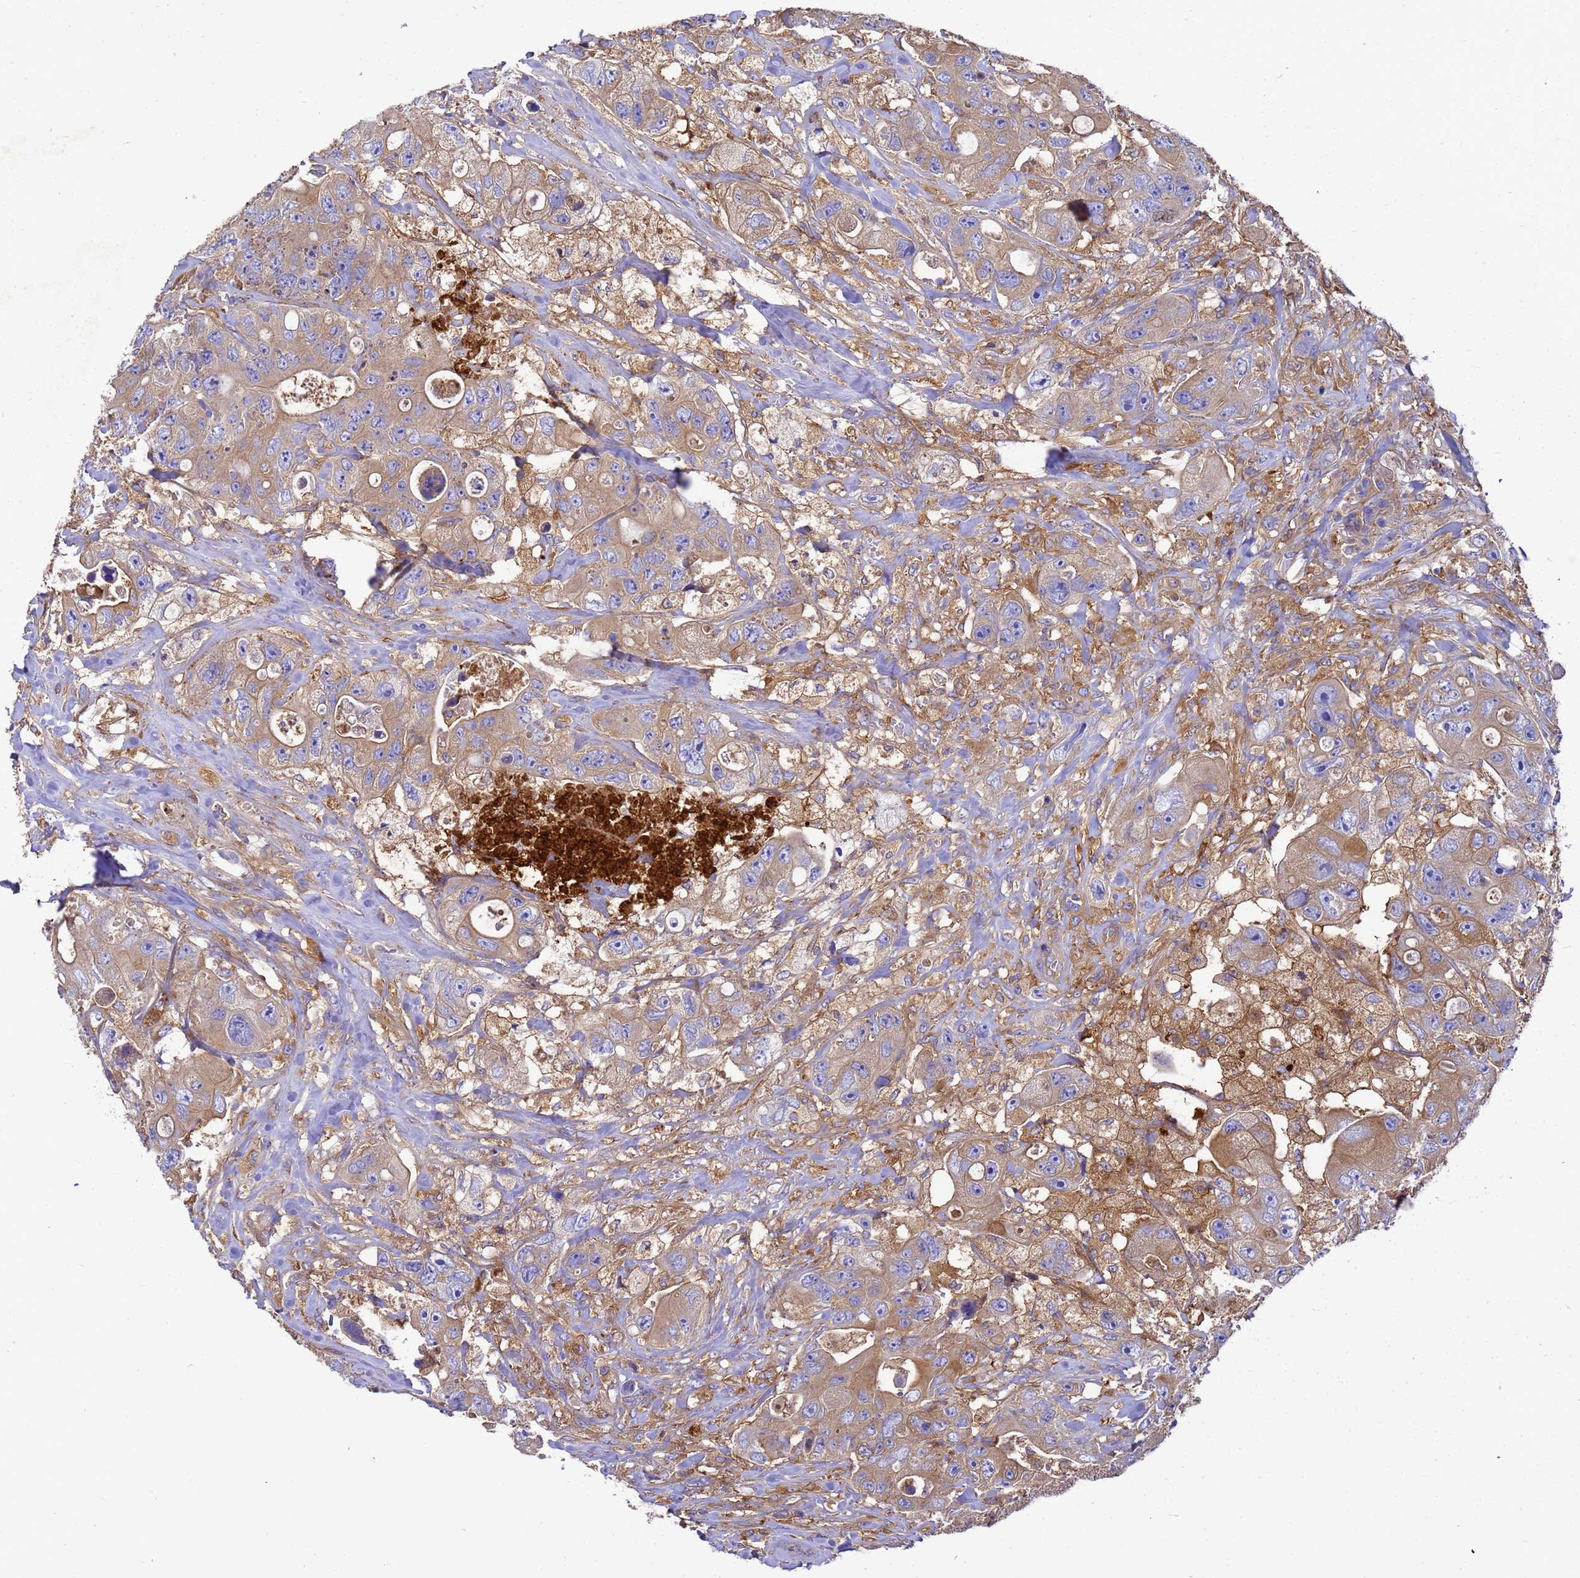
{"staining": {"intensity": "weak", "quantity": ">75%", "location": "cytoplasmic/membranous"}, "tissue": "colorectal cancer", "cell_type": "Tumor cells", "image_type": "cancer", "snomed": [{"axis": "morphology", "description": "Adenocarcinoma, NOS"}, {"axis": "topography", "description": "Colon"}], "caption": "Immunohistochemical staining of colorectal cancer (adenocarcinoma) shows low levels of weak cytoplasmic/membranous staining in about >75% of tumor cells. The staining was performed using DAB (3,3'-diaminobenzidine) to visualize the protein expression in brown, while the nuclei were stained in blue with hematoxylin (Magnification: 20x).", "gene": "ZNF235", "patient": {"sex": "female", "age": 46}}